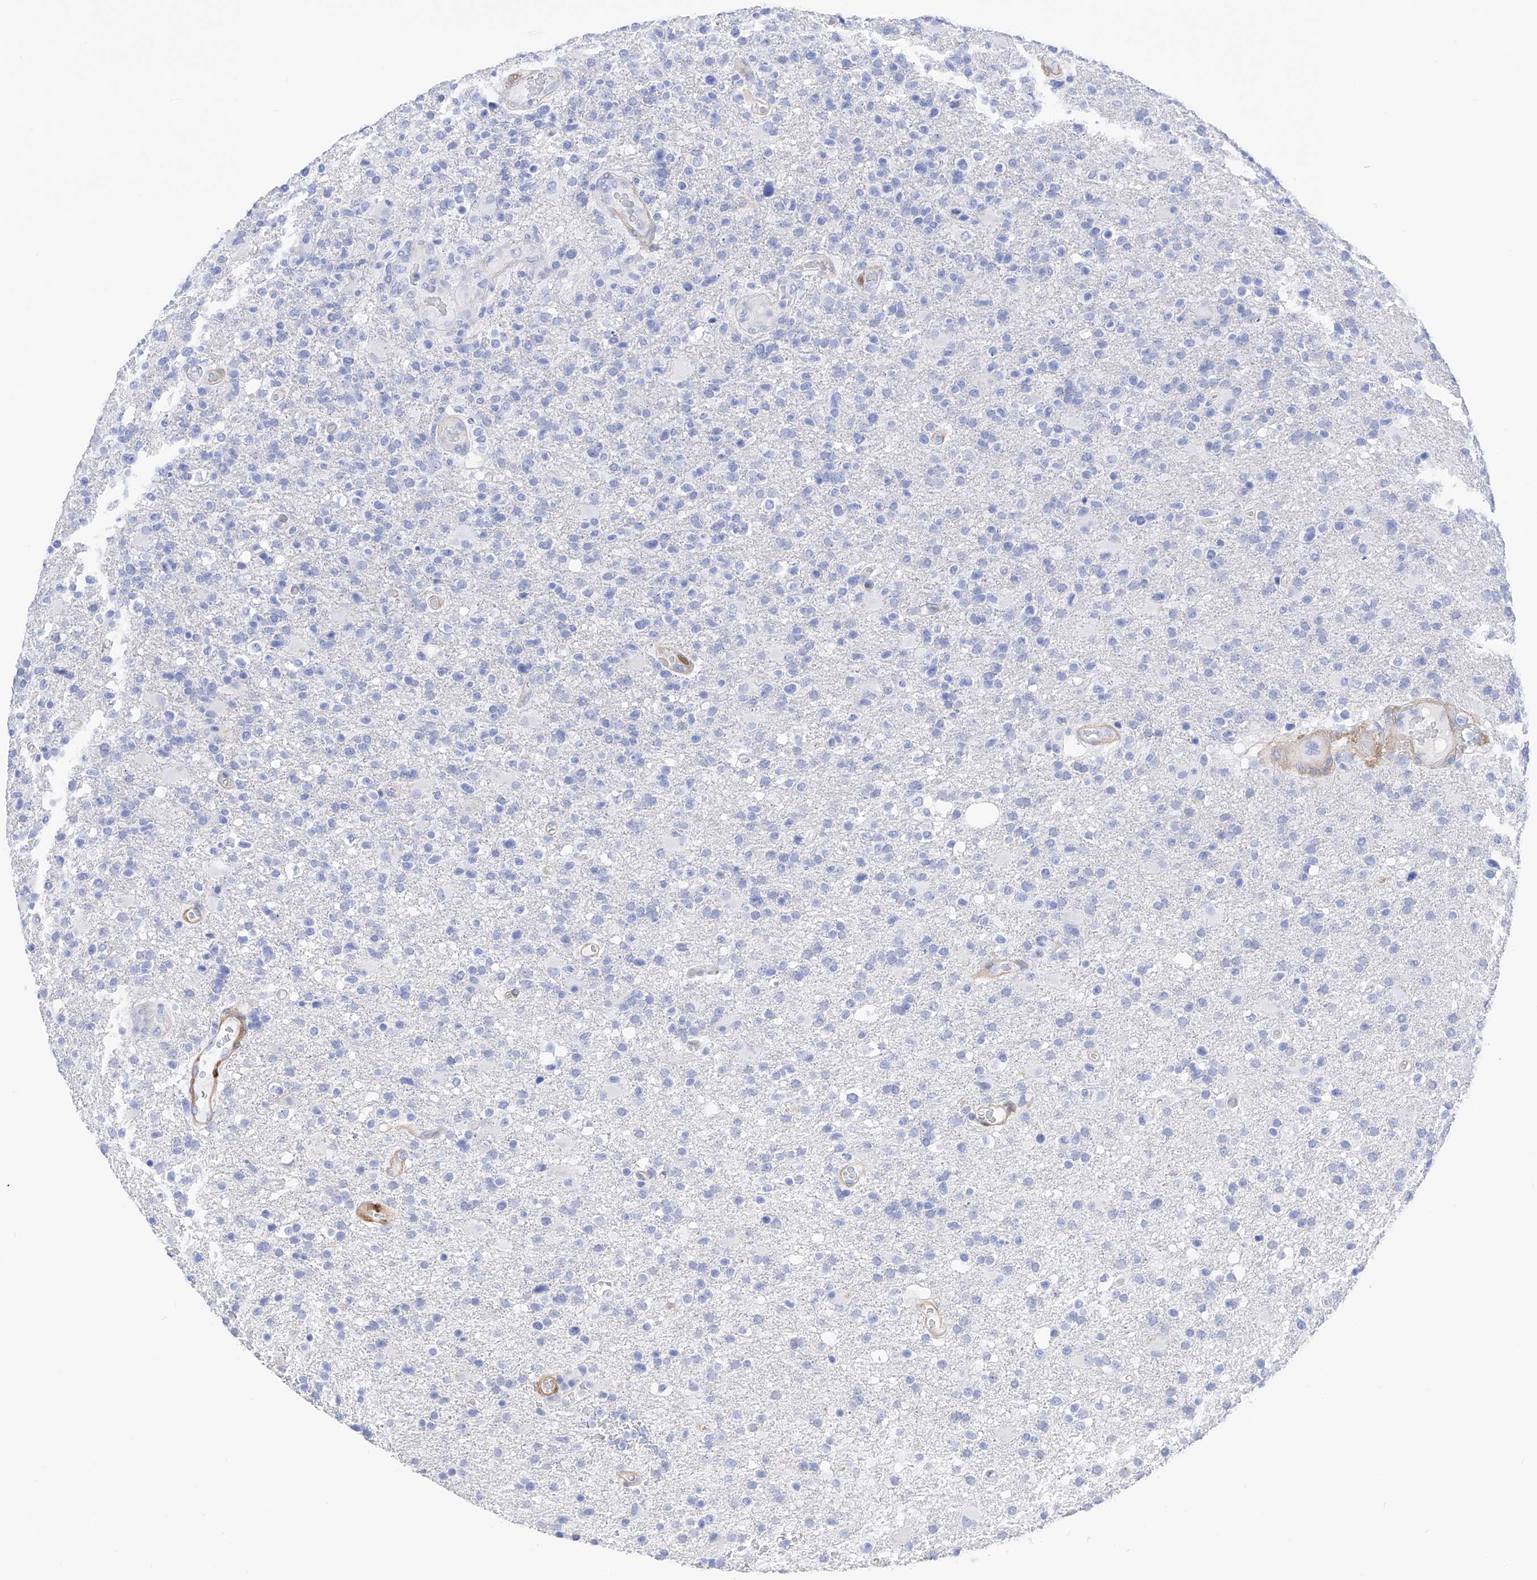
{"staining": {"intensity": "negative", "quantity": "none", "location": "none"}, "tissue": "glioma", "cell_type": "Tumor cells", "image_type": "cancer", "snomed": [{"axis": "morphology", "description": "Glioma, malignant, High grade"}, {"axis": "topography", "description": "Brain"}], "caption": "Protein analysis of glioma demonstrates no significant positivity in tumor cells.", "gene": "TRPC7", "patient": {"sex": "male", "age": 72}}